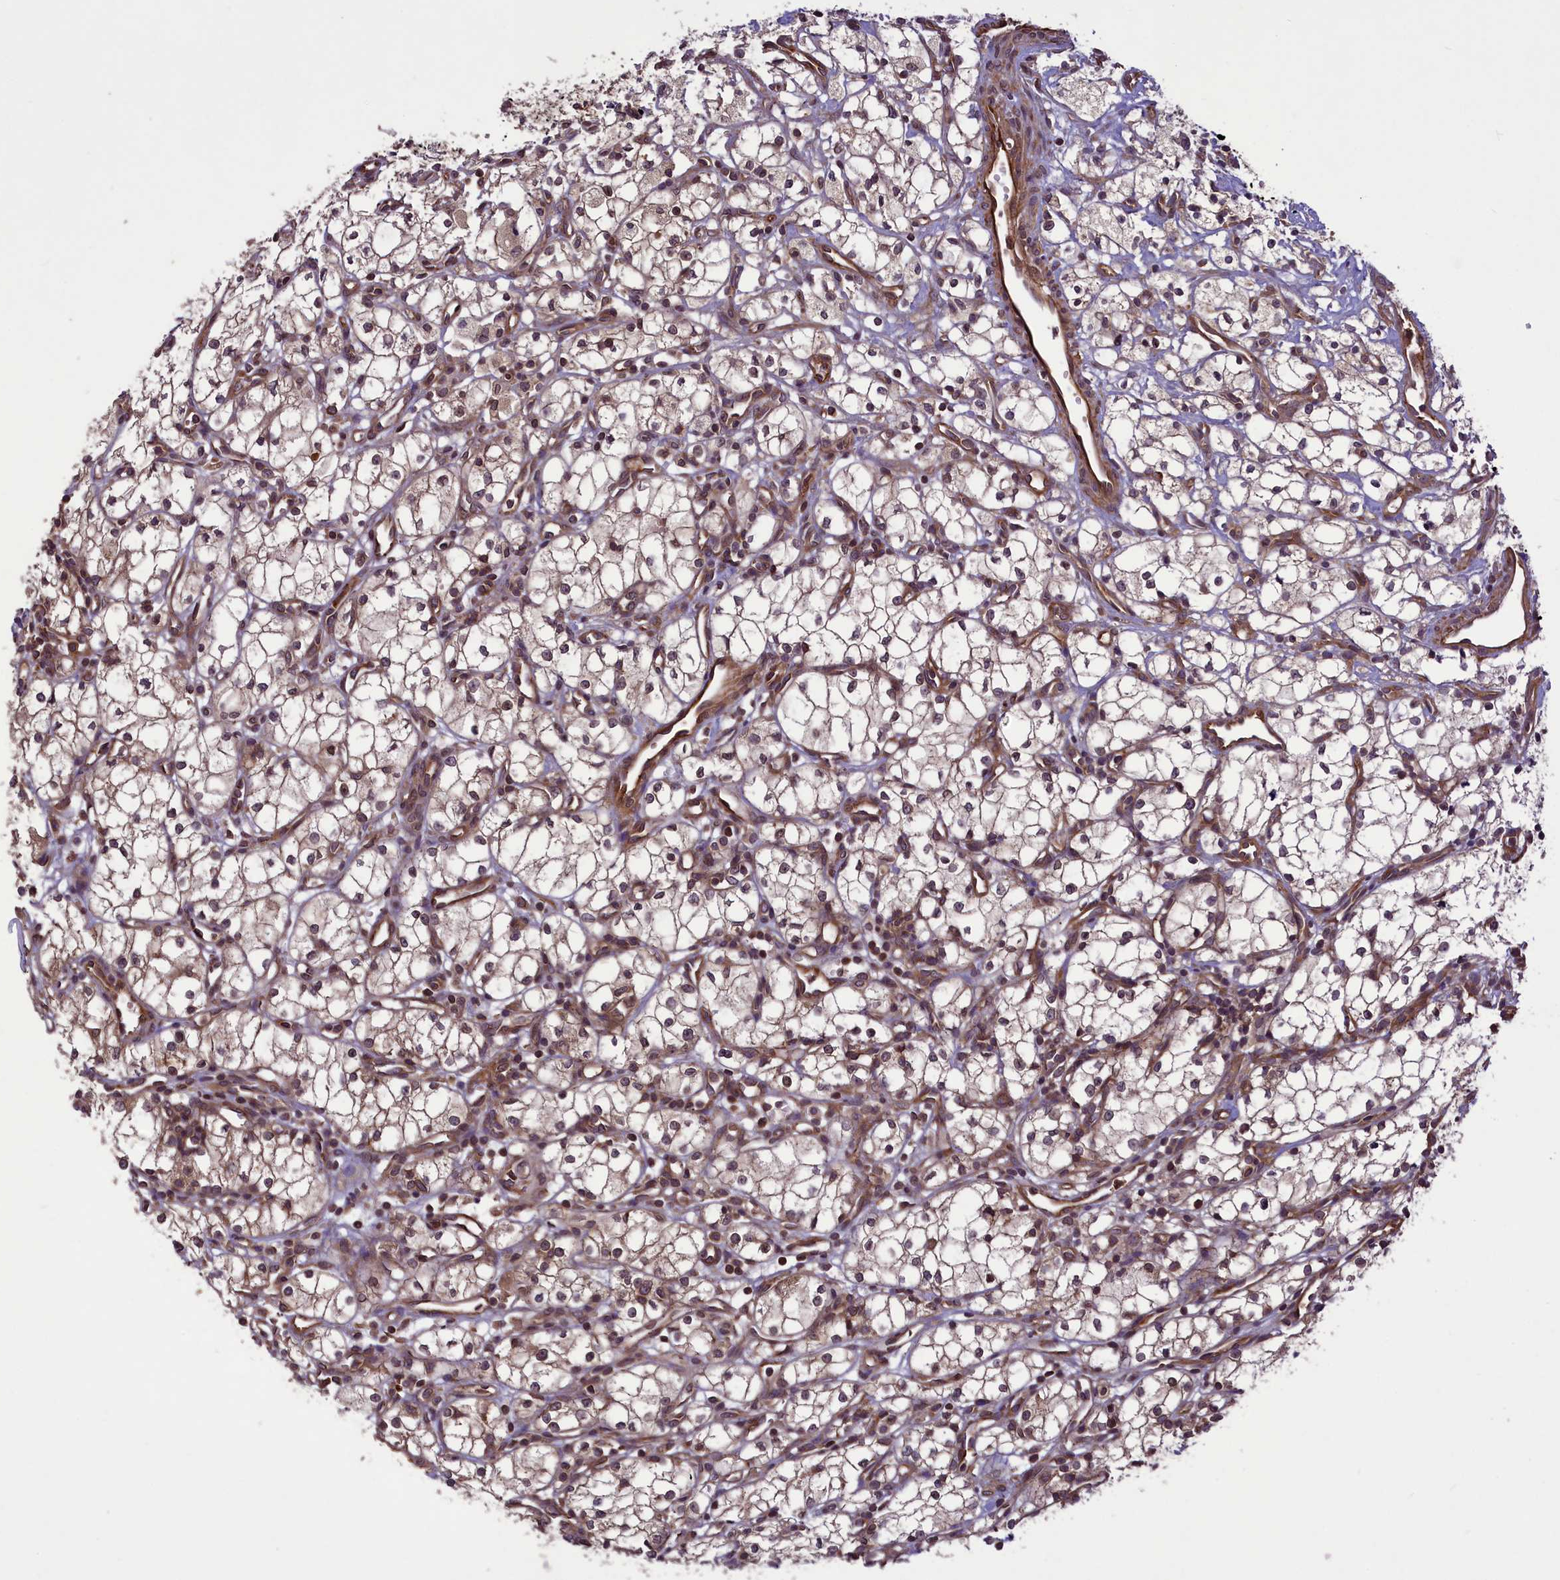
{"staining": {"intensity": "weak", "quantity": "25%-75%", "location": "cytoplasmic/membranous,nuclear"}, "tissue": "renal cancer", "cell_type": "Tumor cells", "image_type": "cancer", "snomed": [{"axis": "morphology", "description": "Adenocarcinoma, NOS"}, {"axis": "topography", "description": "Kidney"}], "caption": "Immunohistochemistry of renal cancer displays low levels of weak cytoplasmic/membranous and nuclear positivity in approximately 25%-75% of tumor cells. The staining was performed using DAB to visualize the protein expression in brown, while the nuclei were stained in blue with hematoxylin (Magnification: 20x).", "gene": "CCDC125", "patient": {"sex": "male", "age": 59}}